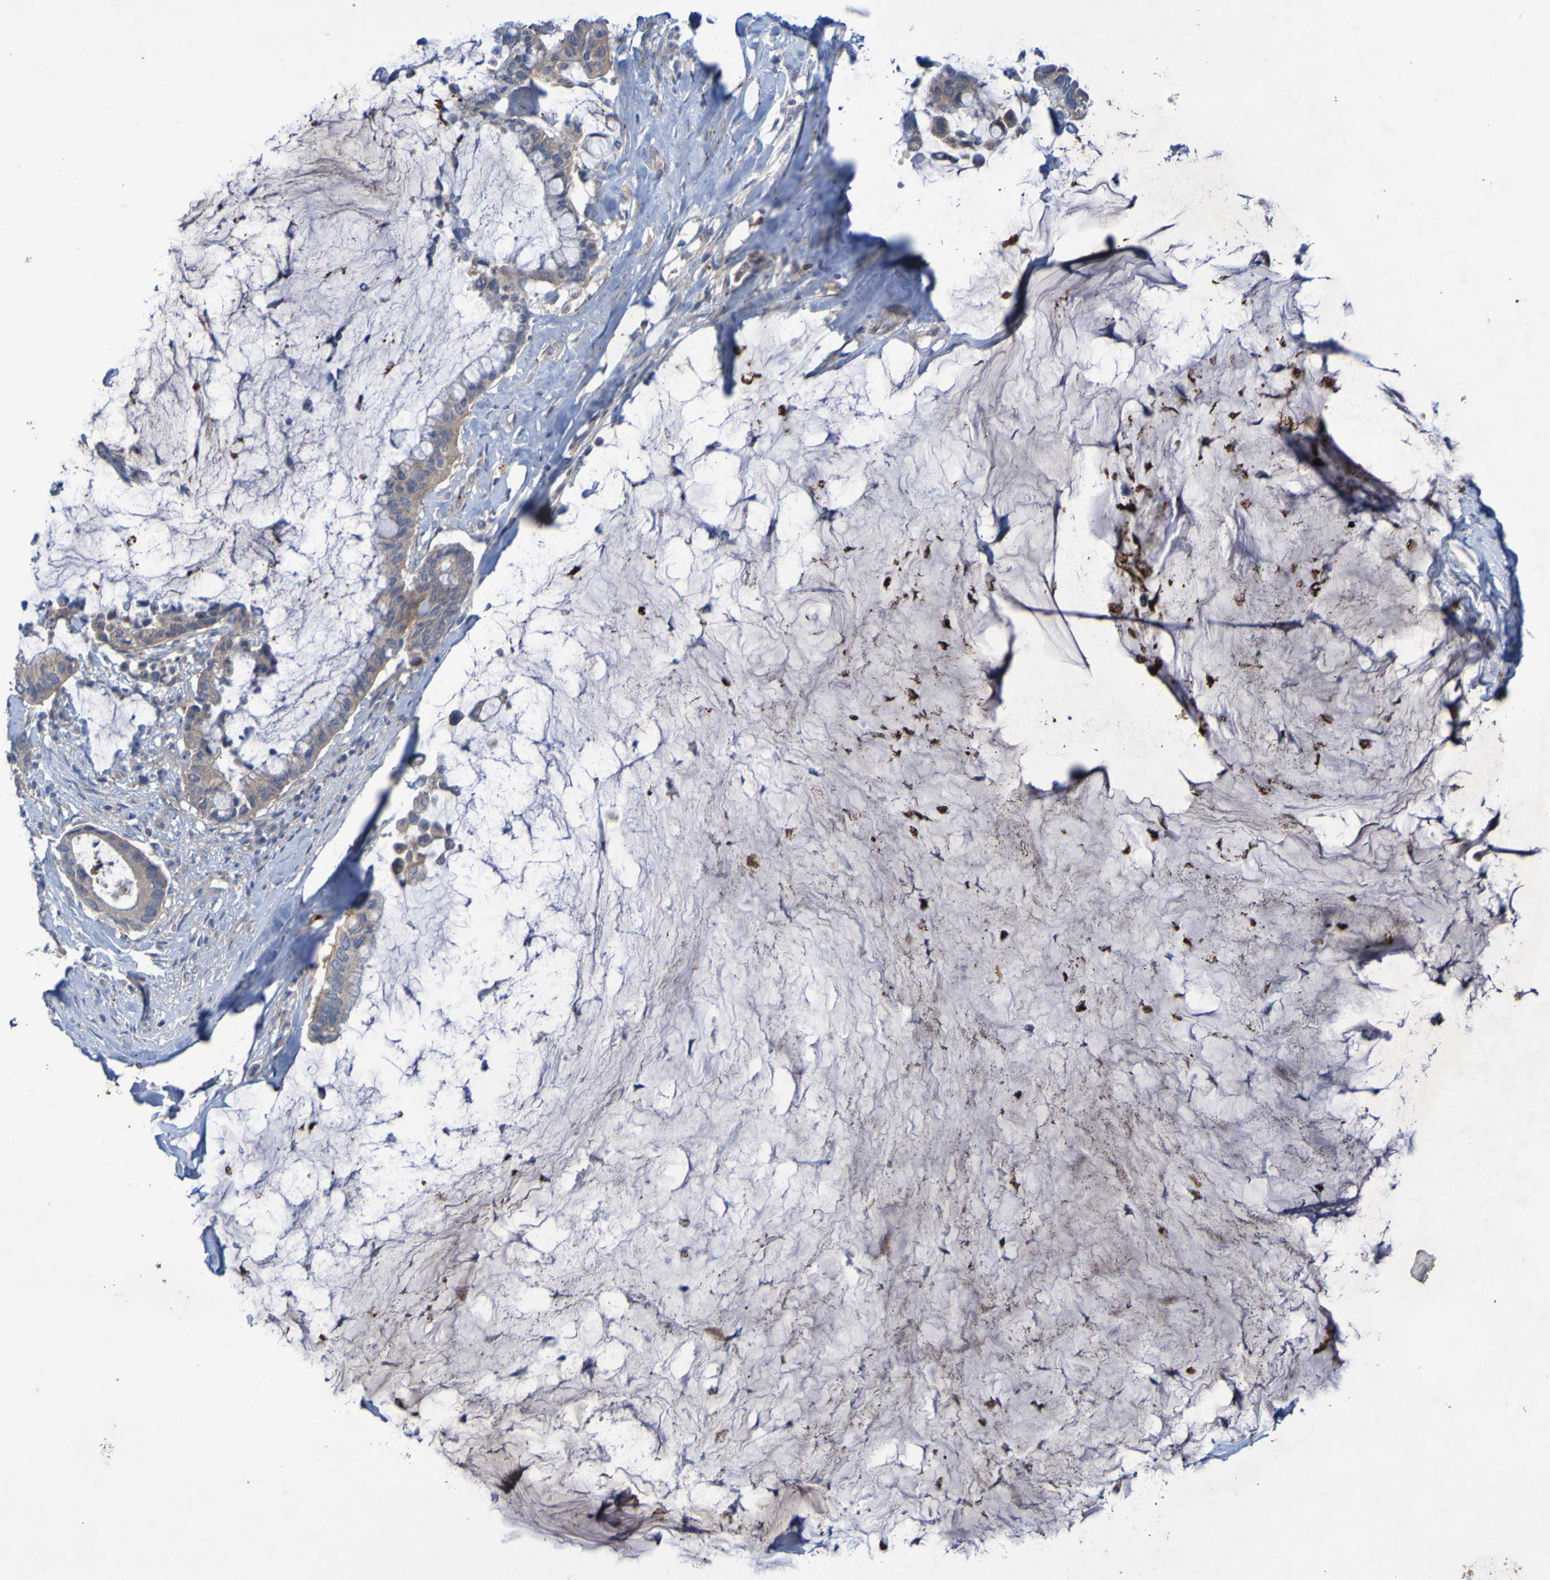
{"staining": {"intensity": "weak", "quantity": ">75%", "location": "cytoplasmic/membranous"}, "tissue": "pancreatic cancer", "cell_type": "Tumor cells", "image_type": "cancer", "snomed": [{"axis": "morphology", "description": "Adenocarcinoma, NOS"}, {"axis": "topography", "description": "Pancreas"}], "caption": "A micrograph of pancreatic cancer stained for a protein displays weak cytoplasmic/membranous brown staining in tumor cells. The protein of interest is stained brown, and the nuclei are stained in blue (DAB IHC with brightfield microscopy, high magnification).", "gene": "ANGPT4", "patient": {"sex": "male", "age": 41}}